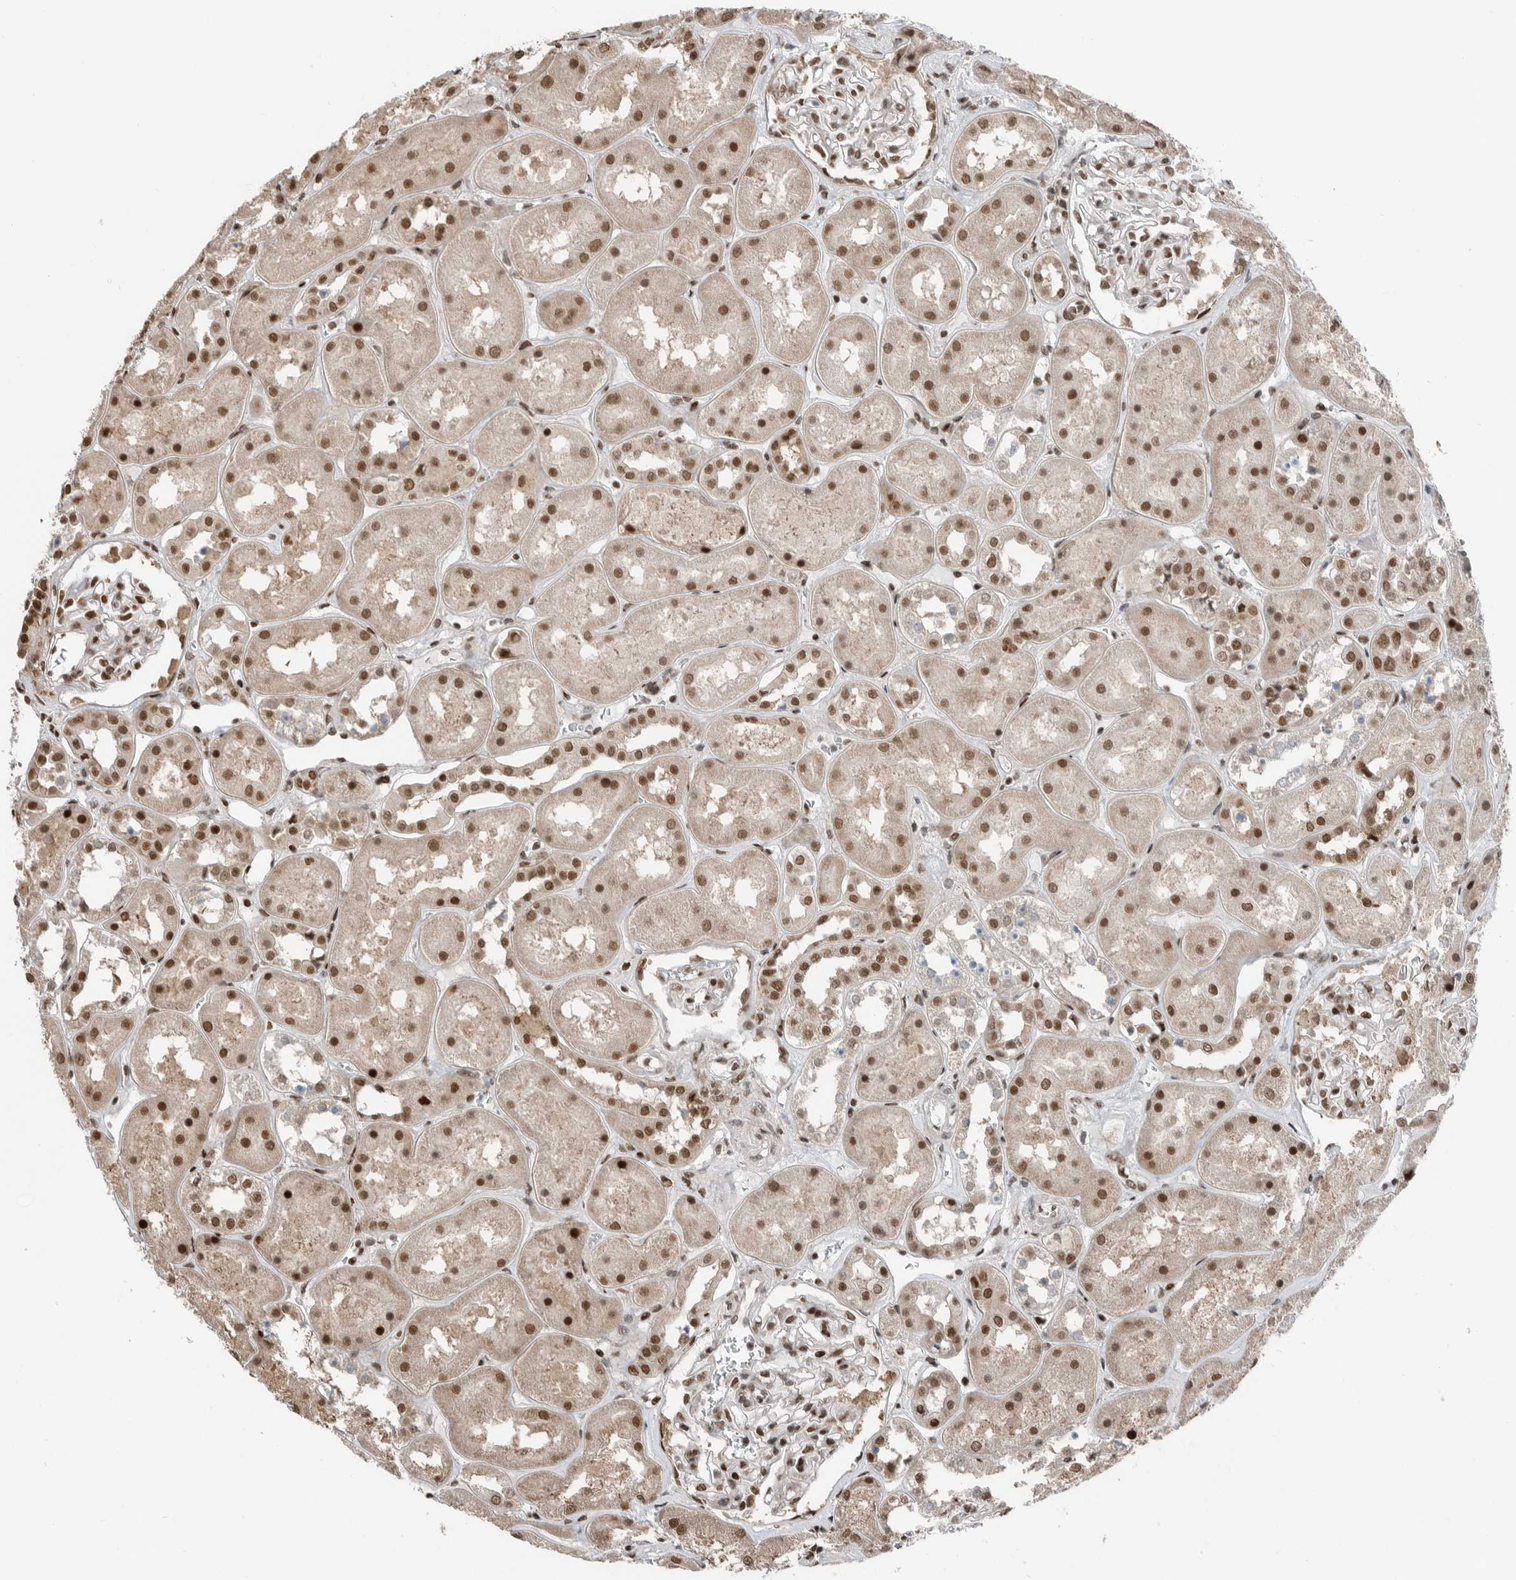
{"staining": {"intensity": "strong", "quantity": ">75%", "location": "nuclear"}, "tissue": "kidney", "cell_type": "Cells in glomeruli", "image_type": "normal", "snomed": [{"axis": "morphology", "description": "Normal tissue, NOS"}, {"axis": "topography", "description": "Kidney"}], "caption": "Kidney stained with immunohistochemistry (IHC) demonstrates strong nuclear positivity in about >75% of cells in glomeruli.", "gene": "BLZF1", "patient": {"sex": "male", "age": 70}}